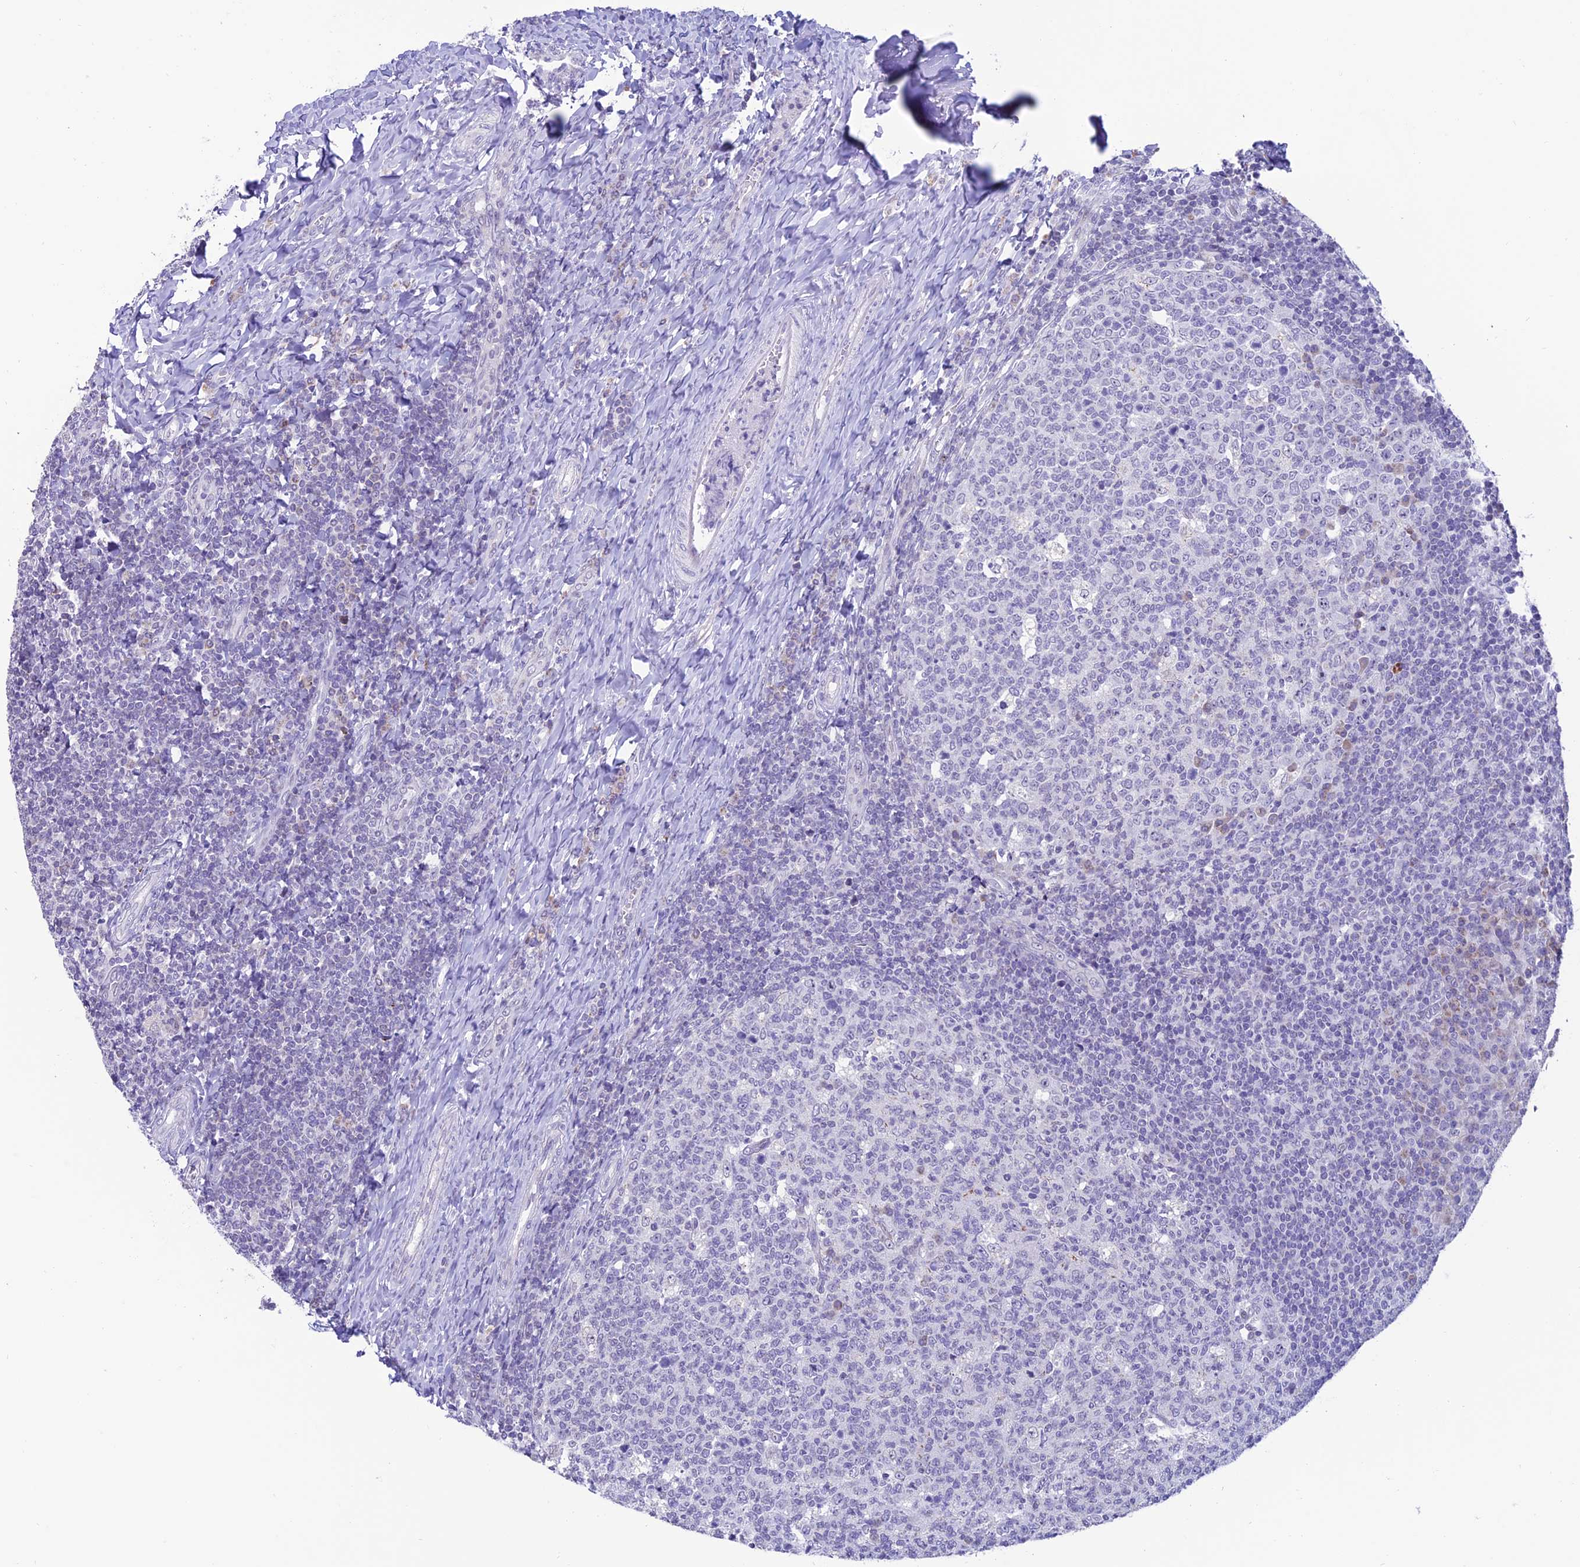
{"staining": {"intensity": "negative", "quantity": "none", "location": "none"}, "tissue": "tonsil", "cell_type": "Germinal center cells", "image_type": "normal", "snomed": [{"axis": "morphology", "description": "Normal tissue, NOS"}, {"axis": "topography", "description": "Tonsil"}], "caption": "Immunohistochemistry (IHC) micrograph of unremarkable human tonsil stained for a protein (brown), which demonstrates no positivity in germinal center cells. (Stains: DAB (3,3'-diaminobenzidine) IHC with hematoxylin counter stain, Microscopy: brightfield microscopy at high magnification).", "gene": "SLC10A1", "patient": {"sex": "female", "age": 19}}